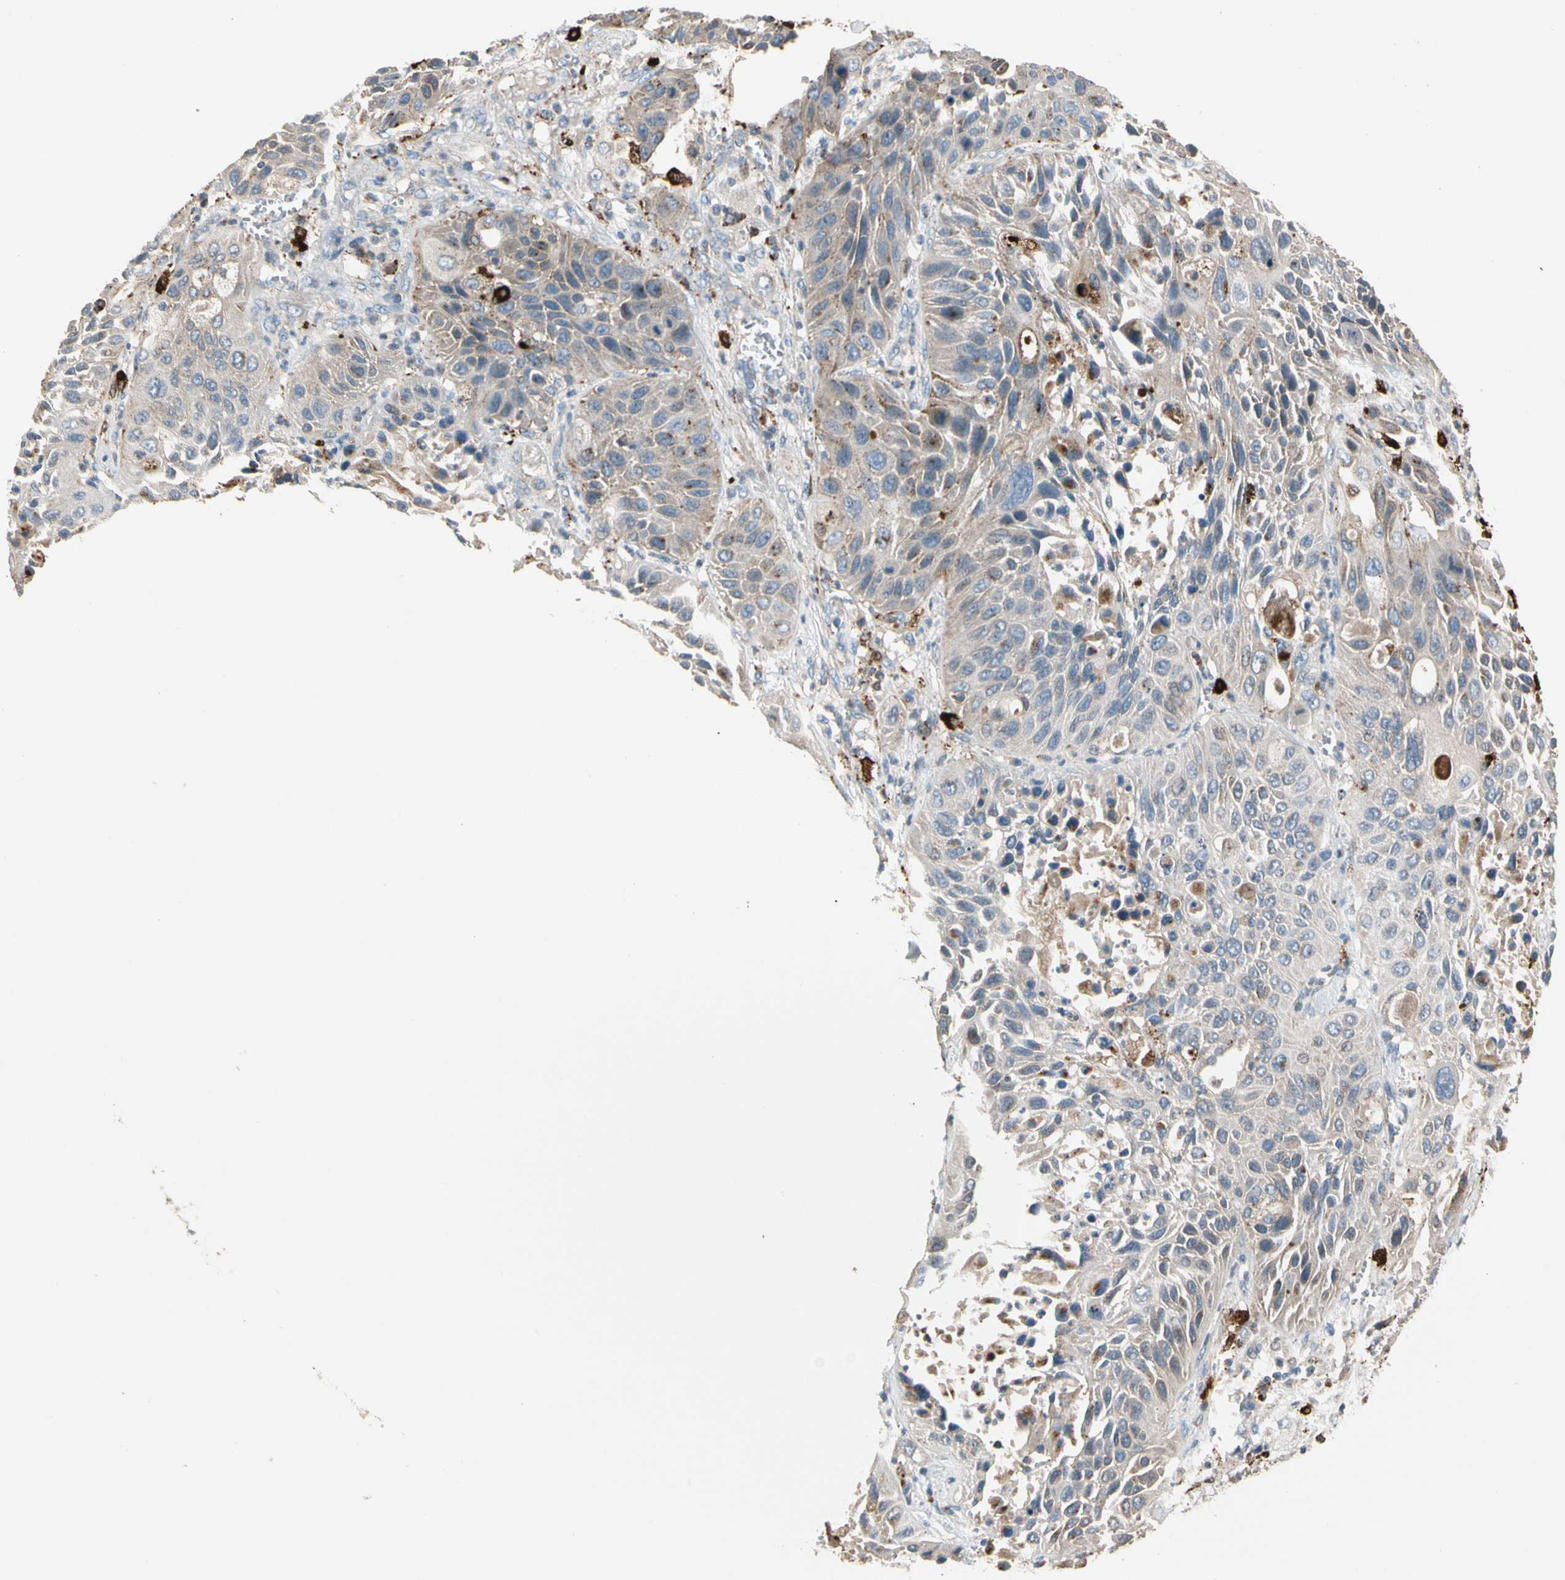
{"staining": {"intensity": "negative", "quantity": "none", "location": "none"}, "tissue": "lung cancer", "cell_type": "Tumor cells", "image_type": "cancer", "snomed": [{"axis": "morphology", "description": "Squamous cell carcinoma, NOS"}, {"axis": "topography", "description": "Lung"}], "caption": "A high-resolution image shows immunohistochemistry staining of squamous cell carcinoma (lung), which demonstrates no significant staining in tumor cells.", "gene": "GM2A", "patient": {"sex": "female", "age": 76}}